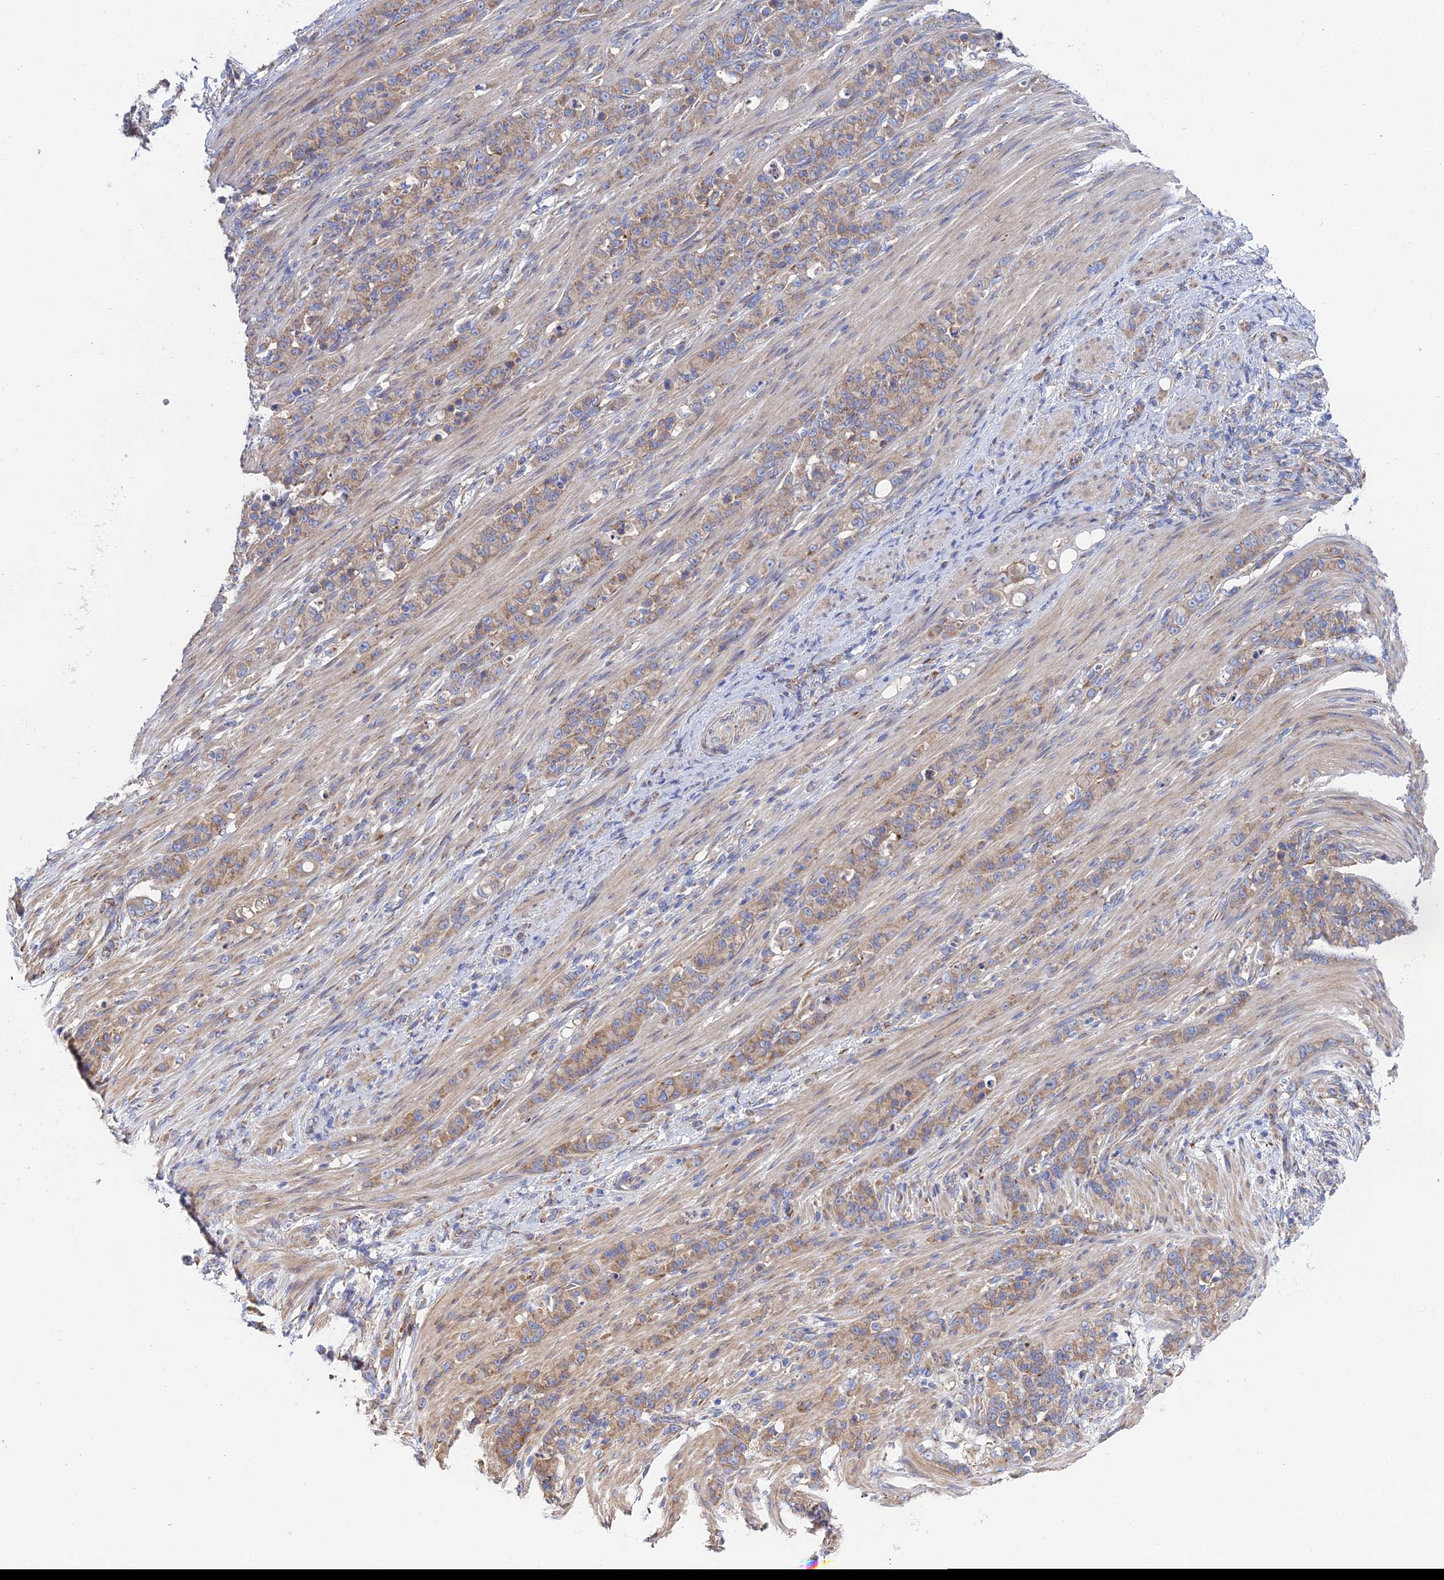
{"staining": {"intensity": "moderate", "quantity": ">75%", "location": "cytoplasmic/membranous"}, "tissue": "stomach cancer", "cell_type": "Tumor cells", "image_type": "cancer", "snomed": [{"axis": "morphology", "description": "Adenocarcinoma, NOS"}, {"axis": "topography", "description": "Stomach"}], "caption": "Approximately >75% of tumor cells in stomach cancer exhibit moderate cytoplasmic/membranous protein staining as visualized by brown immunohistochemical staining.", "gene": "CLCN3", "patient": {"sex": "female", "age": 79}}